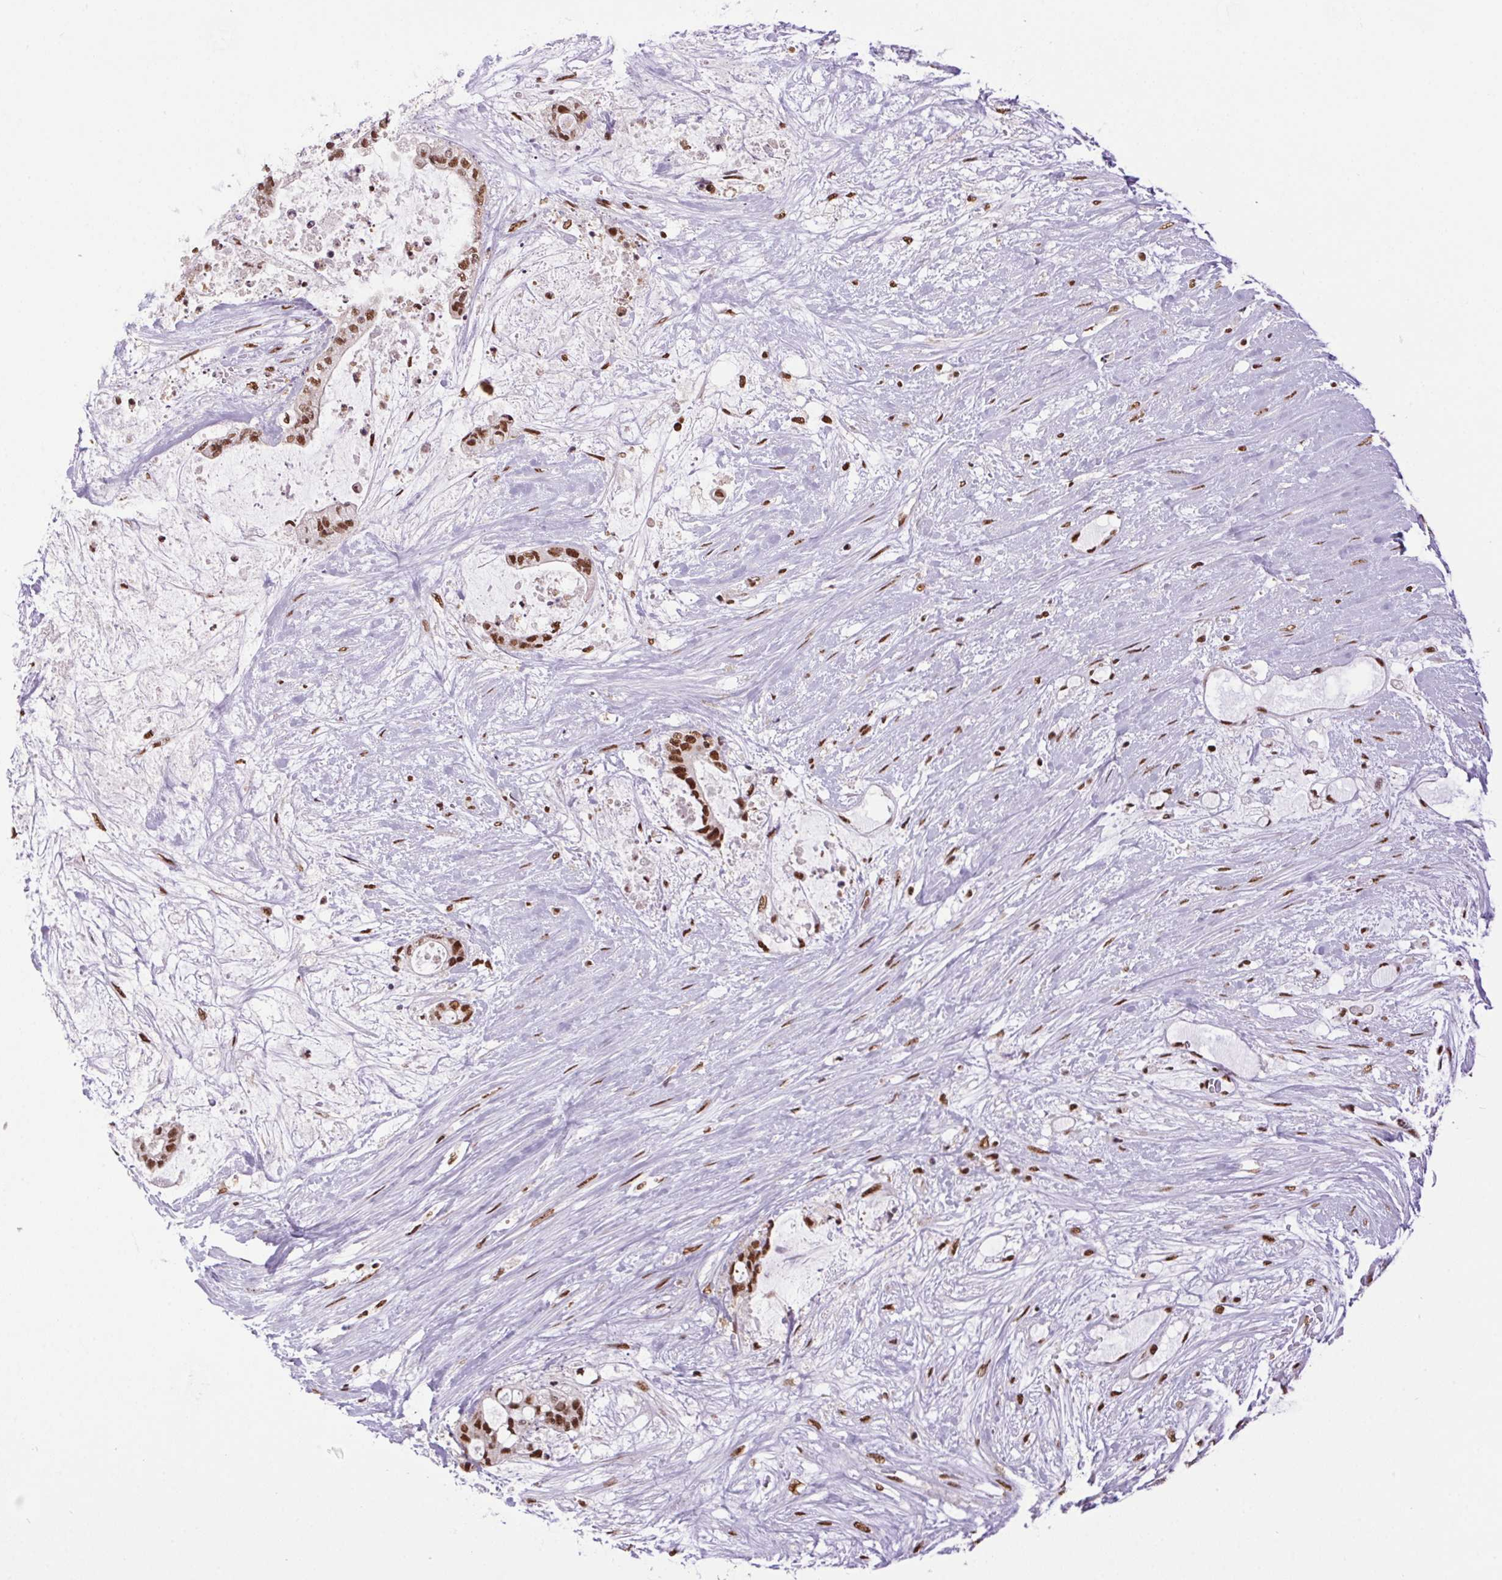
{"staining": {"intensity": "moderate", "quantity": ">75%", "location": "nuclear"}, "tissue": "liver cancer", "cell_type": "Tumor cells", "image_type": "cancer", "snomed": [{"axis": "morphology", "description": "Normal tissue, NOS"}, {"axis": "morphology", "description": "Cholangiocarcinoma"}, {"axis": "topography", "description": "Liver"}, {"axis": "topography", "description": "Peripheral nerve tissue"}], "caption": "Liver cholangiocarcinoma stained for a protein (brown) demonstrates moderate nuclear positive staining in approximately >75% of tumor cells.", "gene": "ZNF207", "patient": {"sex": "female", "age": 73}}